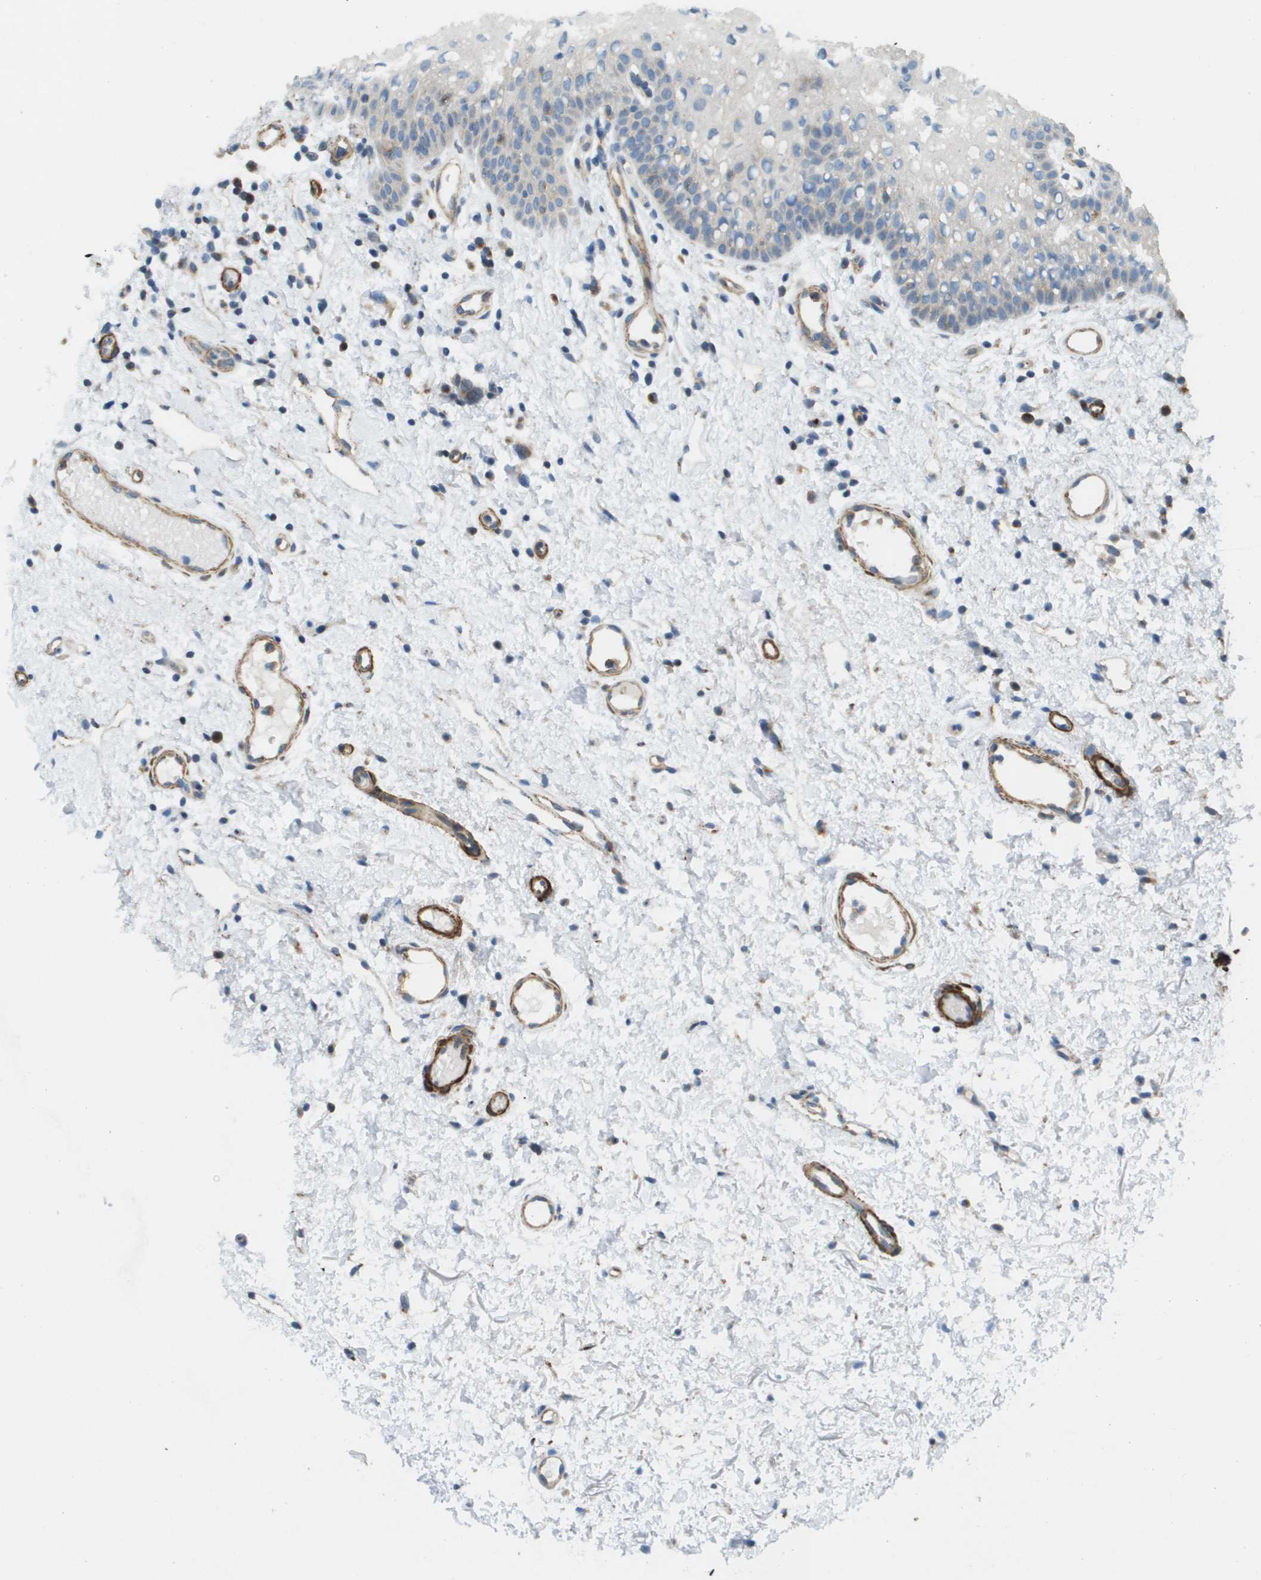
{"staining": {"intensity": "negative", "quantity": "none", "location": "none"}, "tissue": "oral mucosa", "cell_type": "Squamous epithelial cells", "image_type": "normal", "snomed": [{"axis": "morphology", "description": "Normal tissue, NOS"}, {"axis": "morphology", "description": "Squamous cell carcinoma, NOS"}, {"axis": "topography", "description": "Oral tissue"}, {"axis": "topography", "description": "Salivary gland"}, {"axis": "topography", "description": "Head-Neck"}], "caption": "This is a histopathology image of IHC staining of benign oral mucosa, which shows no expression in squamous epithelial cells. The staining is performed using DAB (3,3'-diaminobenzidine) brown chromogen with nuclei counter-stained in using hematoxylin.", "gene": "MYH11", "patient": {"sex": "female", "age": 62}}